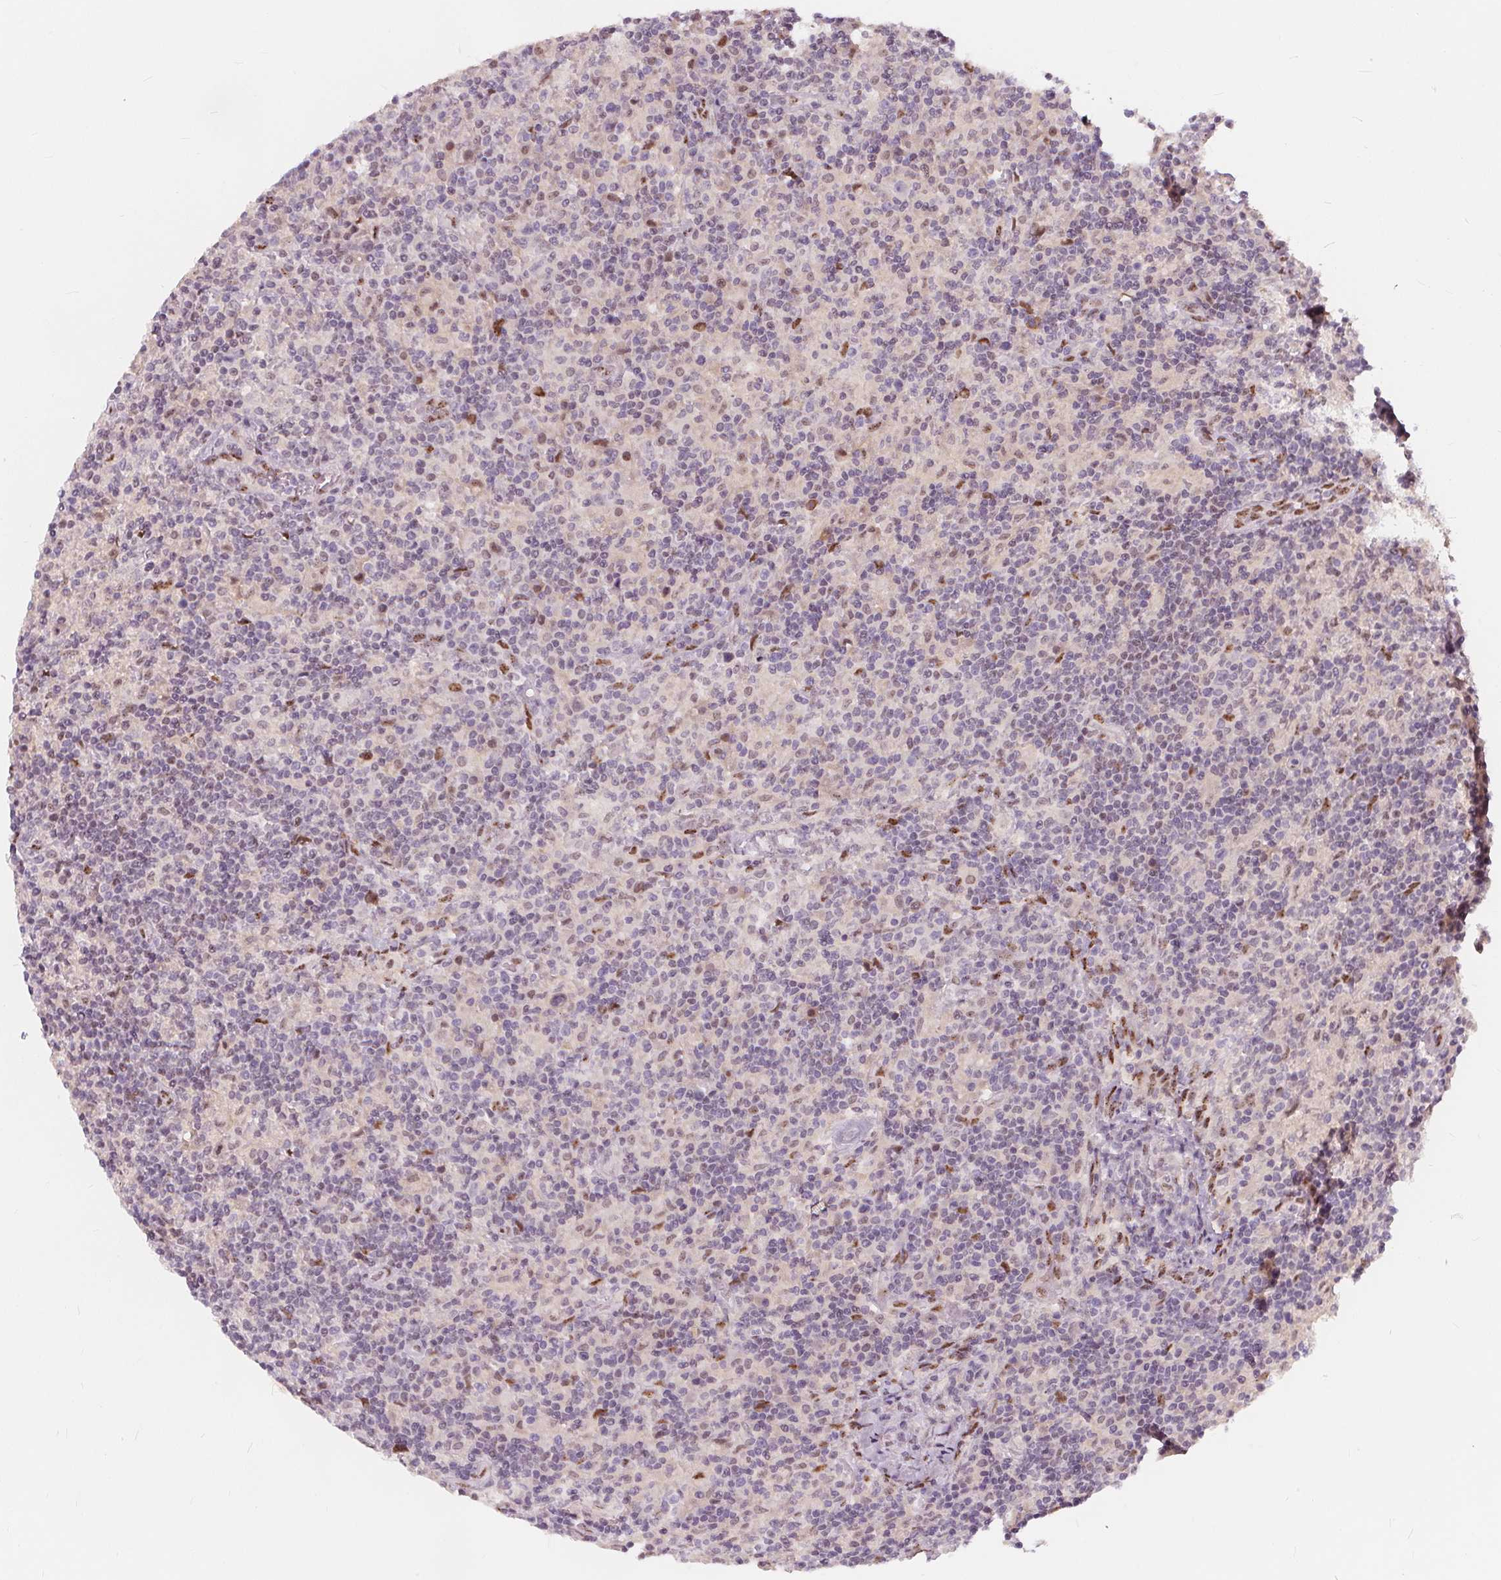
{"staining": {"intensity": "negative", "quantity": "none", "location": "none"}, "tissue": "lymphoma", "cell_type": "Tumor cells", "image_type": "cancer", "snomed": [{"axis": "morphology", "description": "Hodgkin's disease, NOS"}, {"axis": "topography", "description": "Lymph node"}], "caption": "This is an IHC histopathology image of lymphoma. There is no positivity in tumor cells.", "gene": "DRC3", "patient": {"sex": "male", "age": 70}}